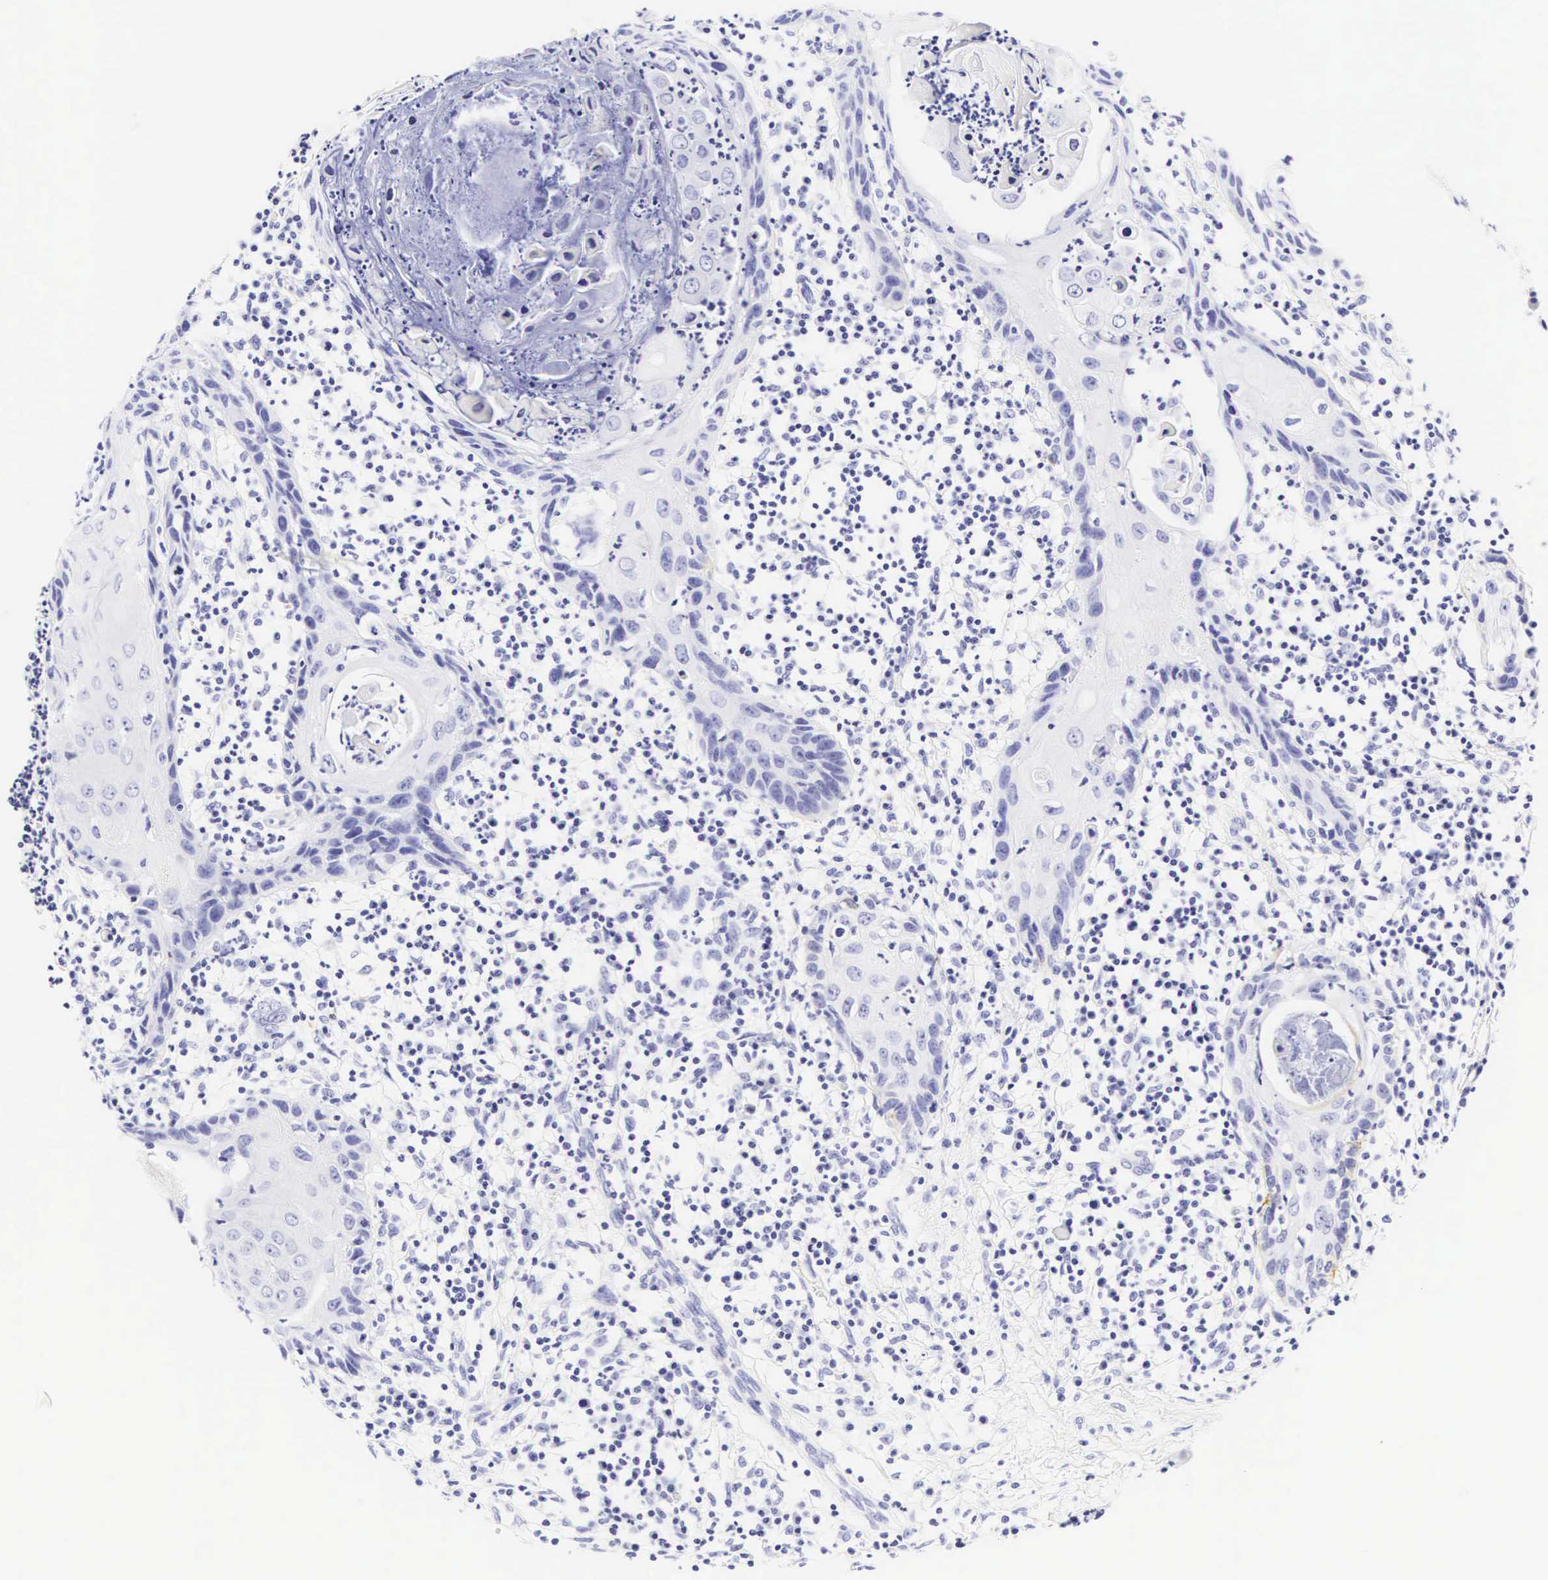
{"staining": {"intensity": "negative", "quantity": "none", "location": "none"}, "tissue": "skin cancer", "cell_type": "Tumor cells", "image_type": "cancer", "snomed": [{"axis": "morphology", "description": "Squamous cell carcinoma, NOS"}, {"axis": "topography", "description": "Skin"}], "caption": "Human skin cancer stained for a protein using immunohistochemistry (IHC) shows no positivity in tumor cells.", "gene": "KRT18", "patient": {"sex": "female", "age": 74}}